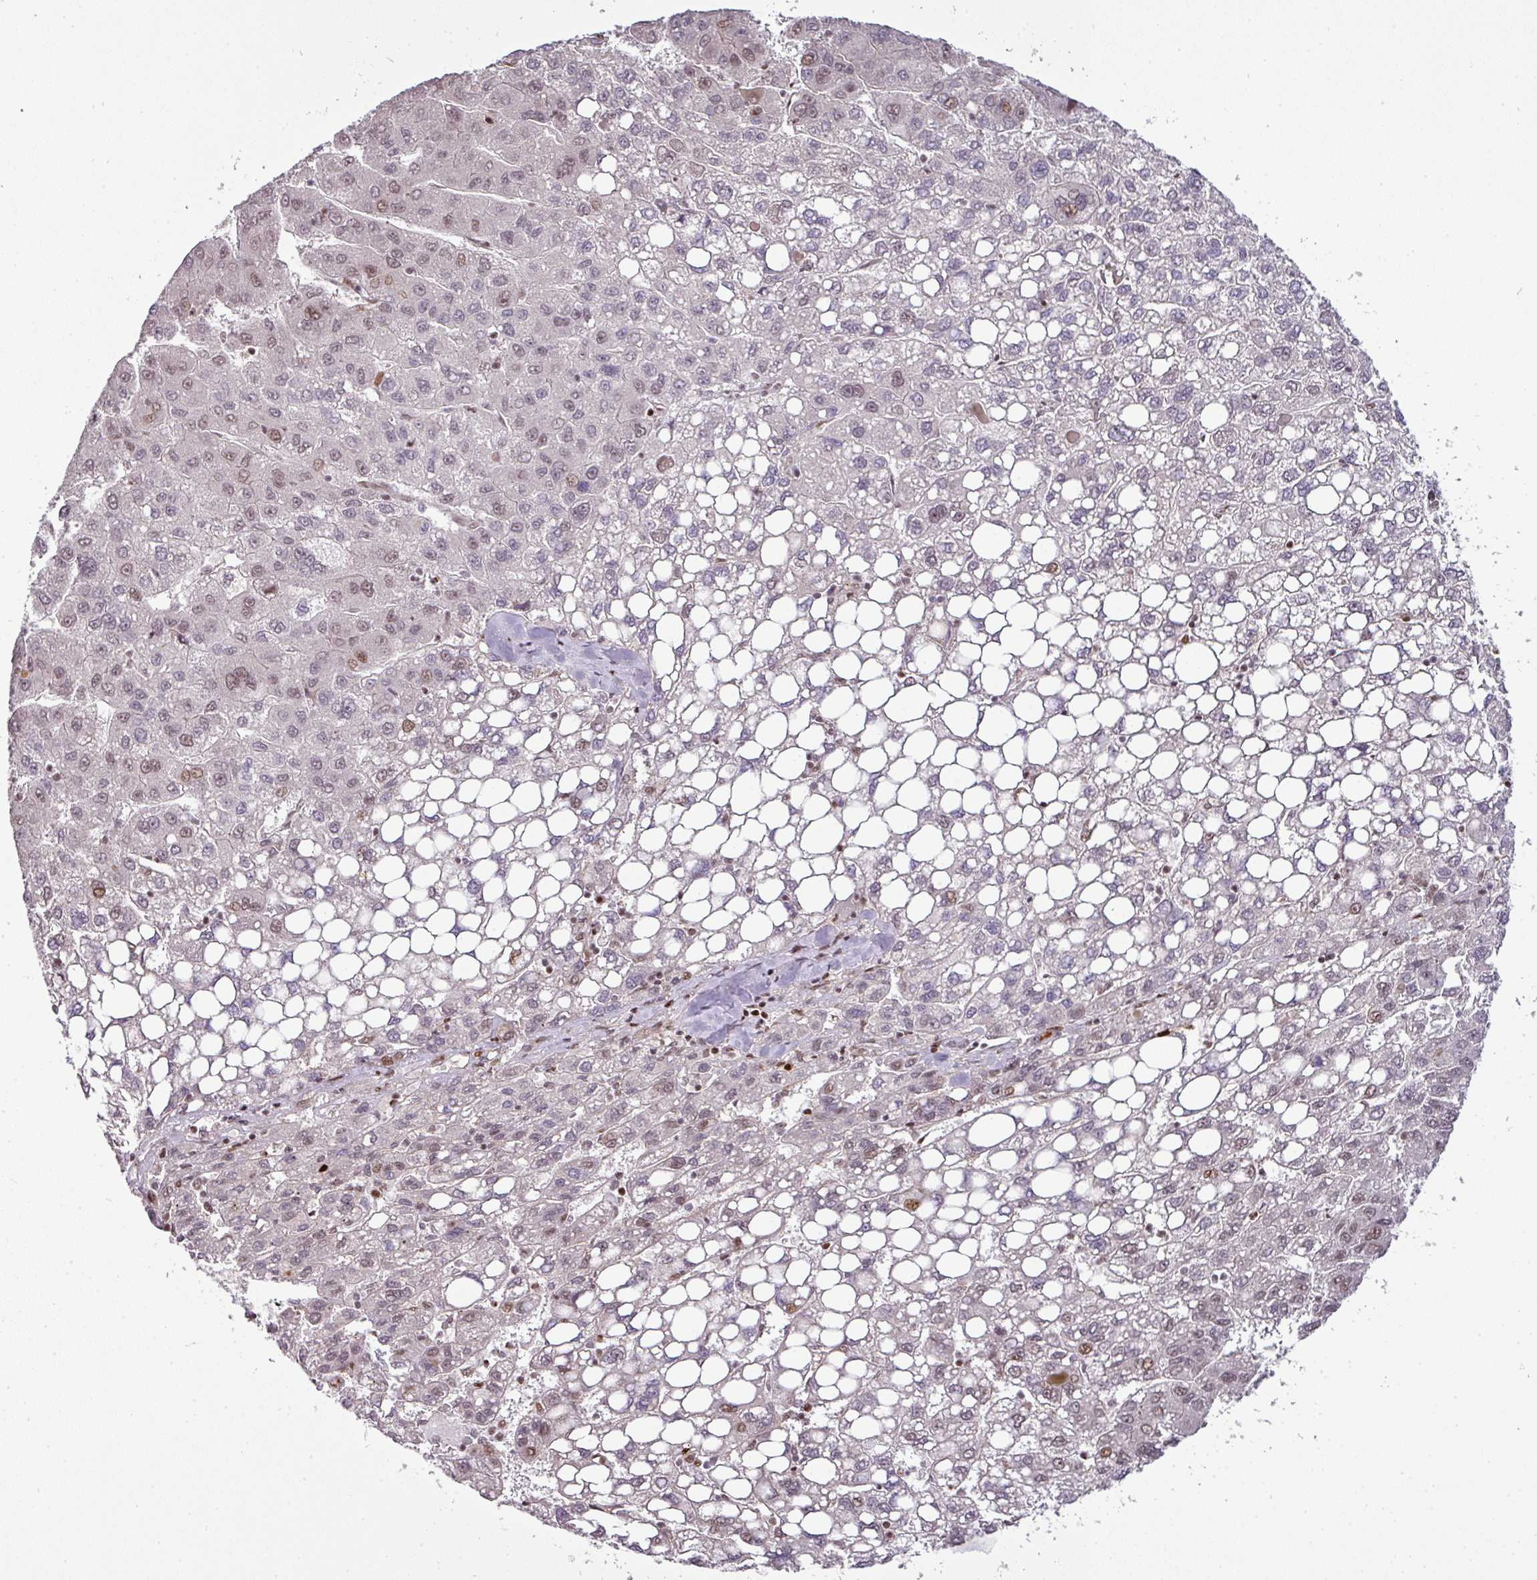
{"staining": {"intensity": "moderate", "quantity": "25%-75%", "location": "nuclear"}, "tissue": "liver cancer", "cell_type": "Tumor cells", "image_type": "cancer", "snomed": [{"axis": "morphology", "description": "Carcinoma, Hepatocellular, NOS"}, {"axis": "topography", "description": "Liver"}], "caption": "Immunohistochemical staining of human liver cancer (hepatocellular carcinoma) demonstrates moderate nuclear protein positivity in about 25%-75% of tumor cells.", "gene": "MYSM1", "patient": {"sex": "female", "age": 82}}